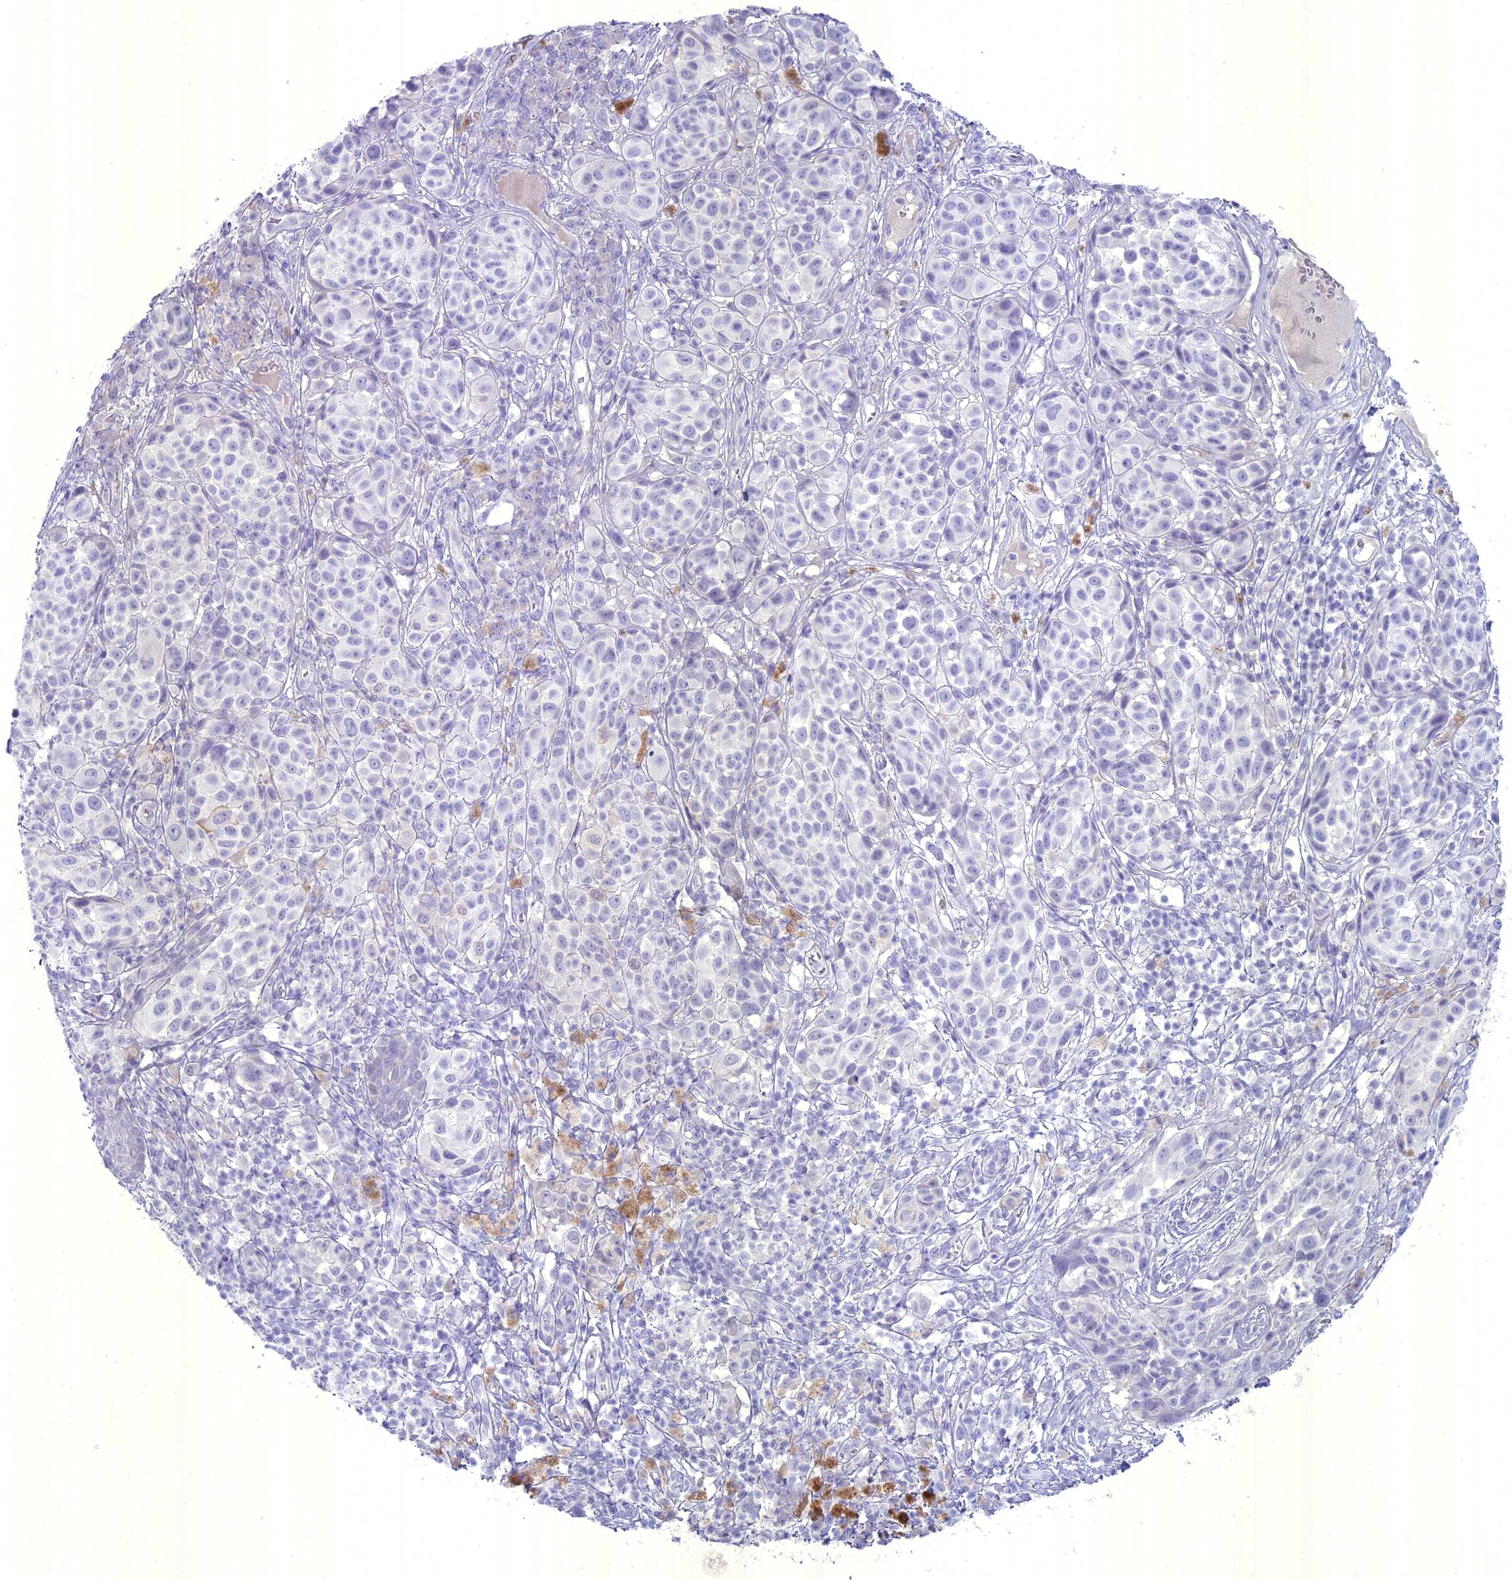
{"staining": {"intensity": "negative", "quantity": "none", "location": "none"}, "tissue": "melanoma", "cell_type": "Tumor cells", "image_type": "cancer", "snomed": [{"axis": "morphology", "description": "Malignant melanoma, NOS"}, {"axis": "topography", "description": "Skin"}], "caption": "This micrograph is of malignant melanoma stained with immunohistochemistry (IHC) to label a protein in brown with the nuclei are counter-stained blue. There is no positivity in tumor cells.", "gene": "UNC80", "patient": {"sex": "male", "age": 38}}